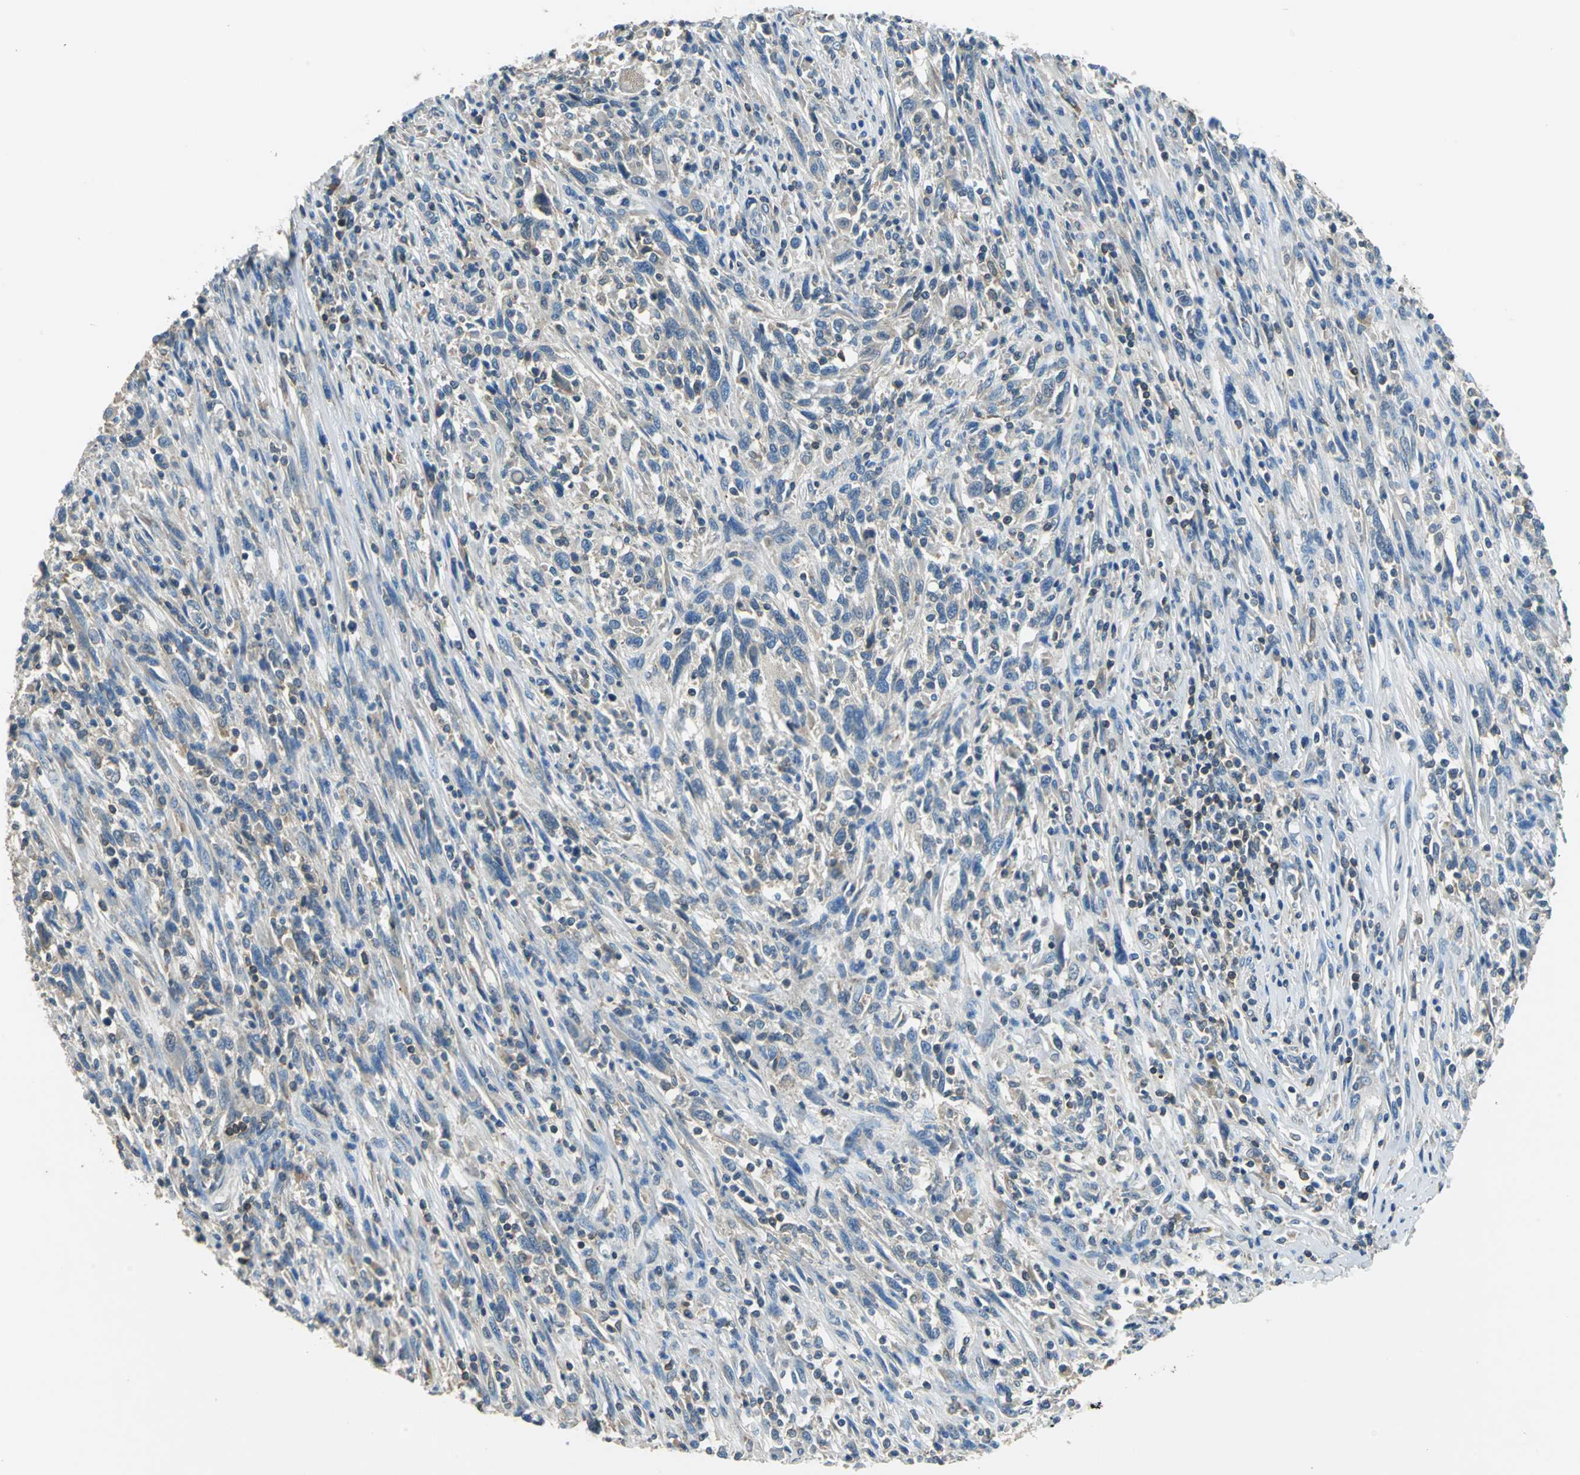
{"staining": {"intensity": "negative", "quantity": "none", "location": "none"}, "tissue": "melanoma", "cell_type": "Tumor cells", "image_type": "cancer", "snomed": [{"axis": "morphology", "description": "Malignant melanoma, Metastatic site"}, {"axis": "topography", "description": "Lymph node"}], "caption": "Protein analysis of melanoma shows no significant staining in tumor cells.", "gene": "PRKCA", "patient": {"sex": "male", "age": 61}}